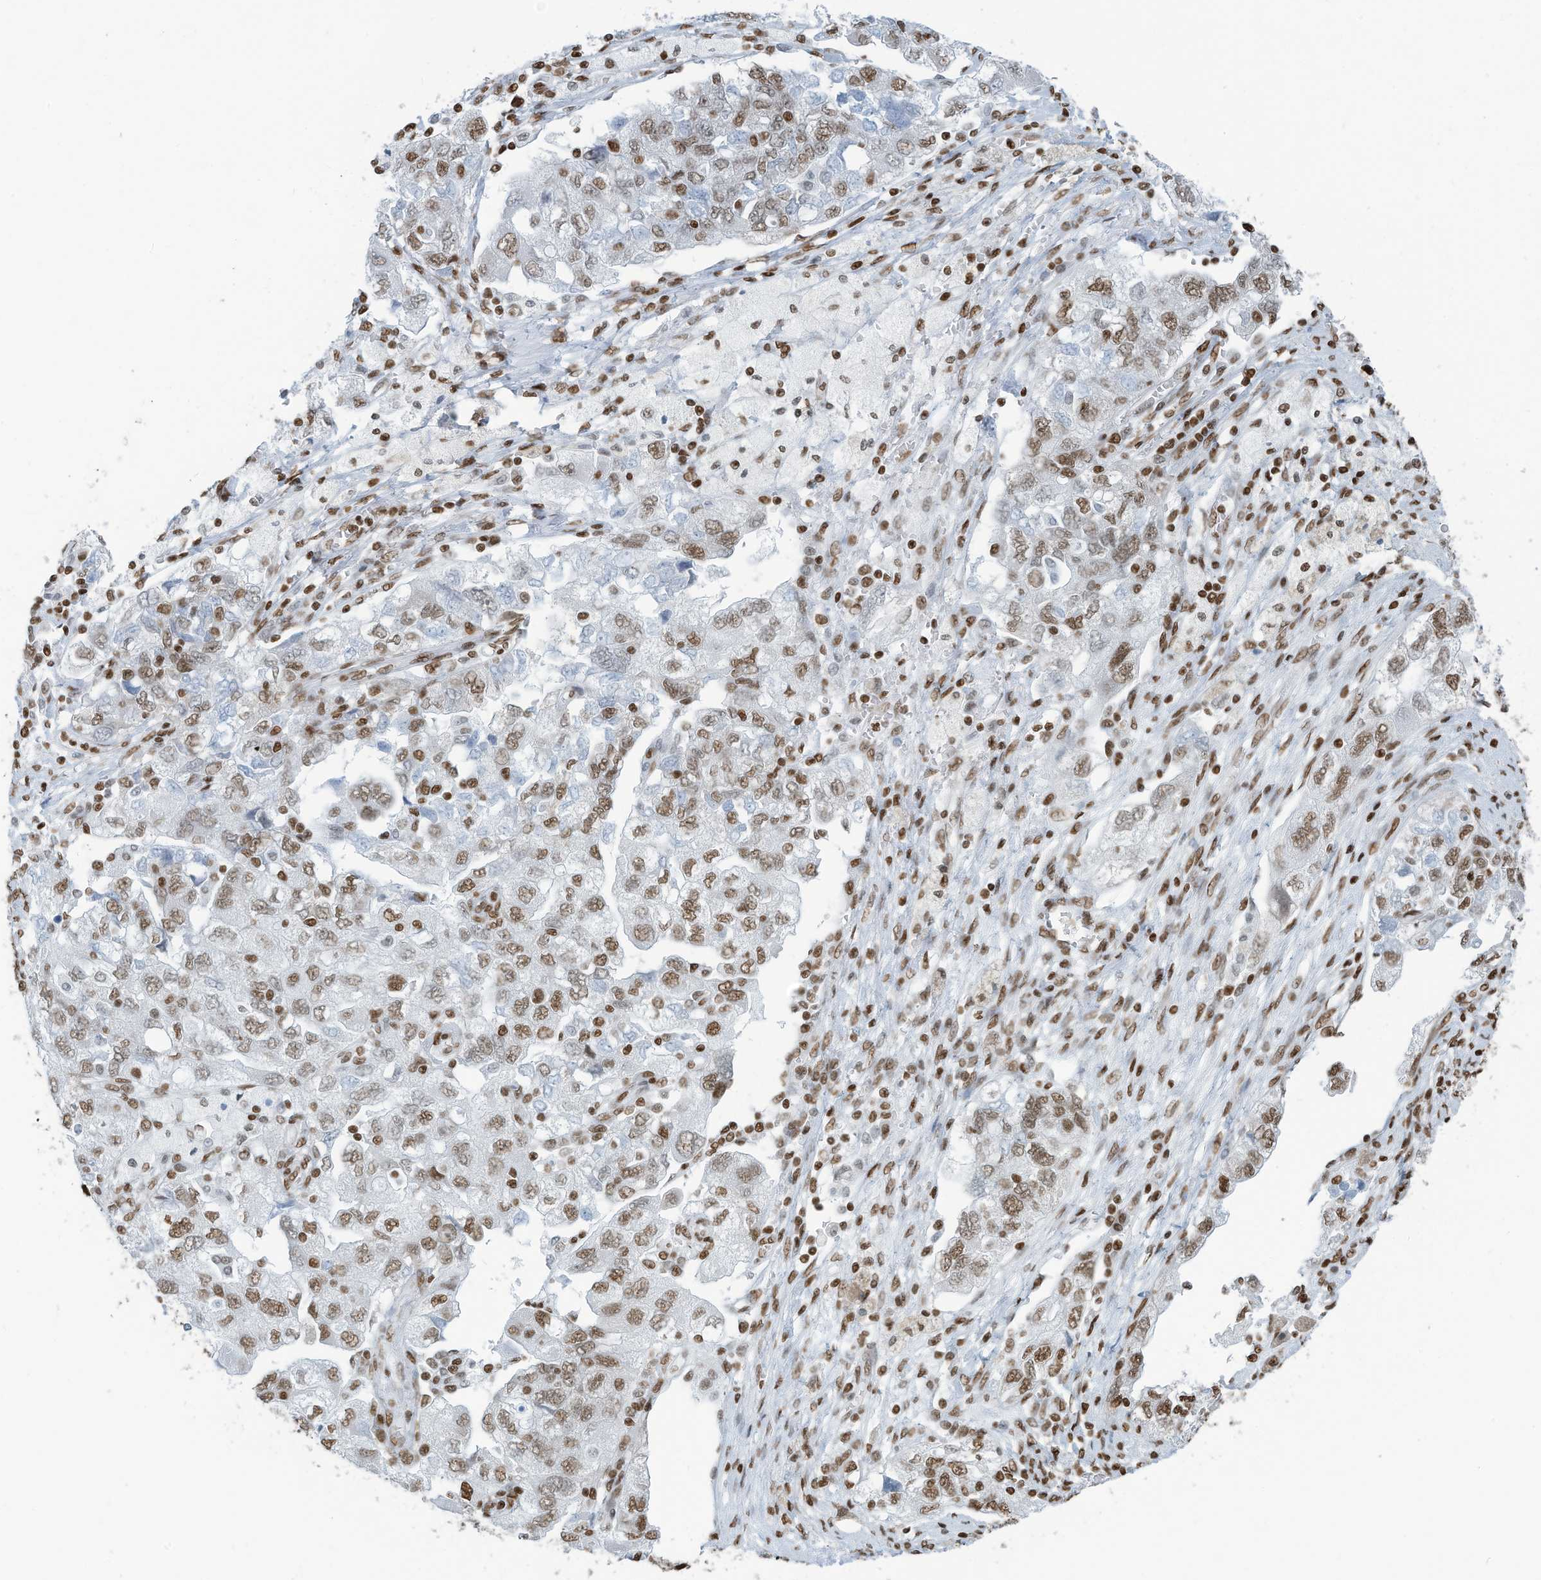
{"staining": {"intensity": "moderate", "quantity": ">75%", "location": "nuclear"}, "tissue": "ovarian cancer", "cell_type": "Tumor cells", "image_type": "cancer", "snomed": [{"axis": "morphology", "description": "Carcinoma, NOS"}, {"axis": "morphology", "description": "Cystadenocarcinoma, serous, NOS"}, {"axis": "topography", "description": "Ovary"}], "caption": "This micrograph exhibits immunohistochemistry (IHC) staining of serous cystadenocarcinoma (ovarian), with medium moderate nuclear positivity in about >75% of tumor cells.", "gene": "SARNP", "patient": {"sex": "female", "age": 69}}